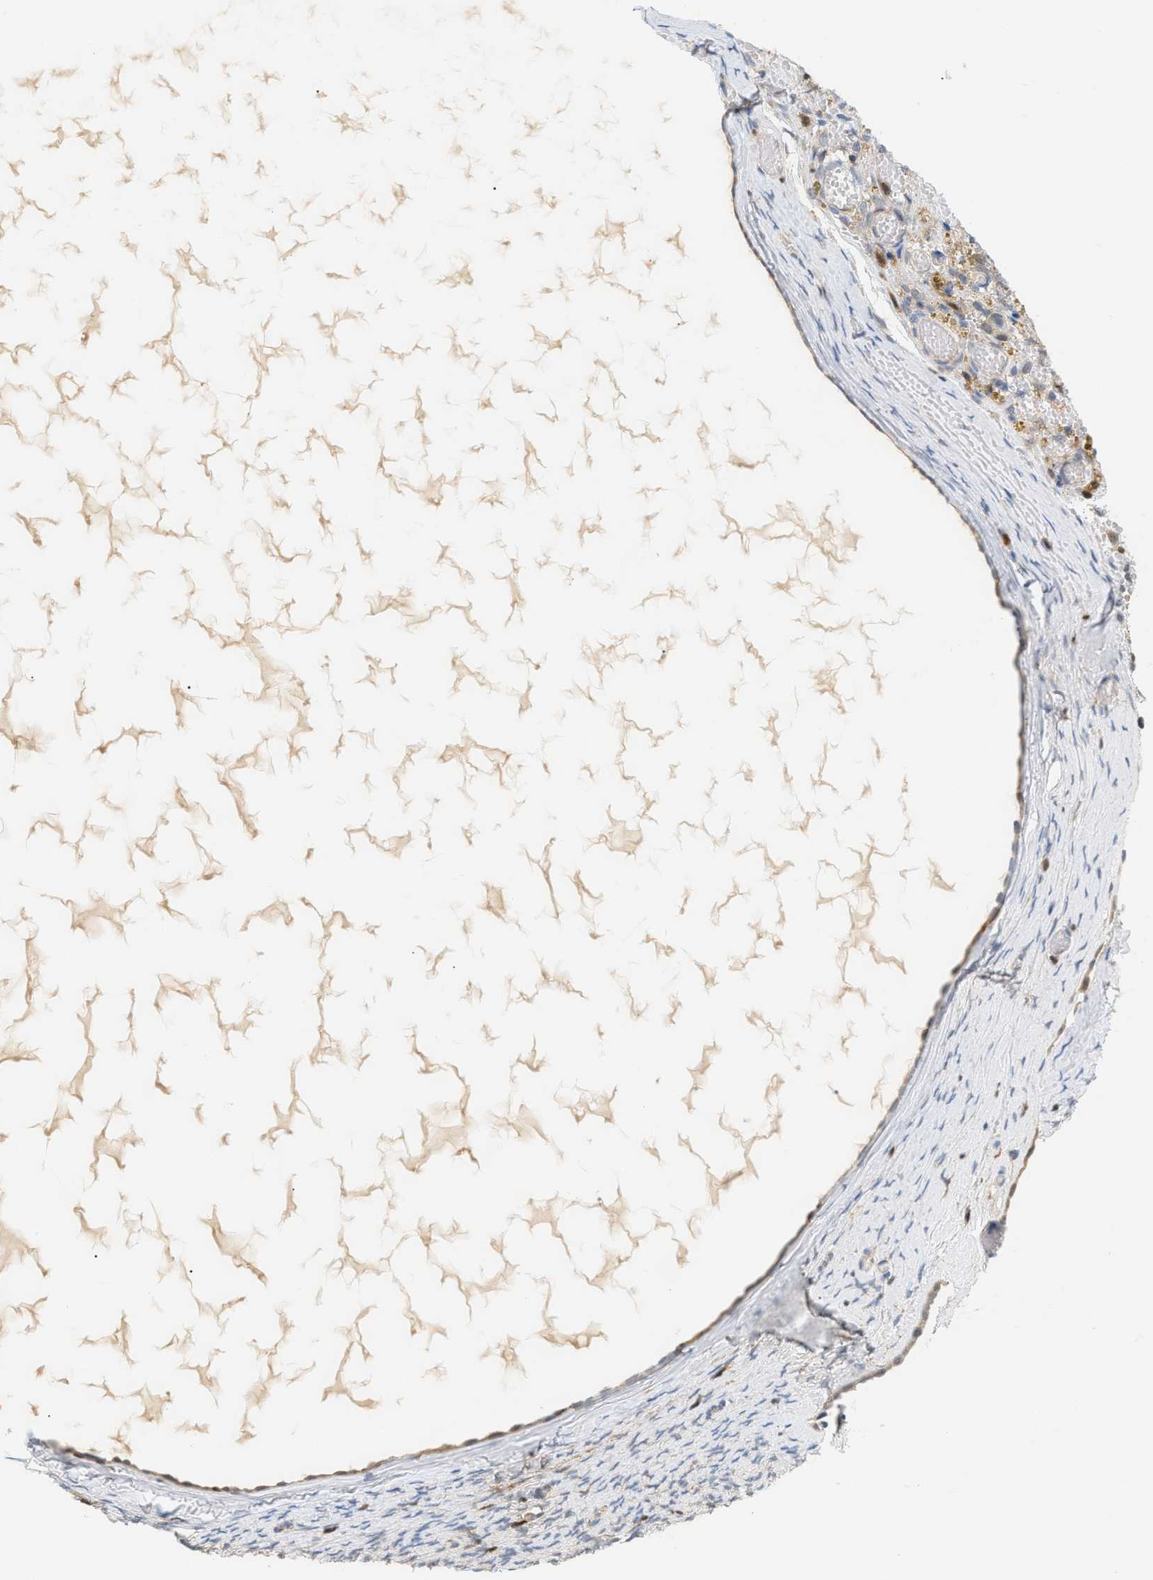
{"staining": {"intensity": "negative", "quantity": "none", "location": "none"}, "tissue": "ovary", "cell_type": "Ovarian stroma cells", "image_type": "normal", "snomed": [{"axis": "morphology", "description": "Normal tissue, NOS"}, {"axis": "topography", "description": "Ovary"}], "caption": "High power microscopy histopathology image of an IHC micrograph of normal ovary, revealing no significant expression in ovarian stroma cells.", "gene": "PYCARD", "patient": {"sex": "female", "age": 33}}